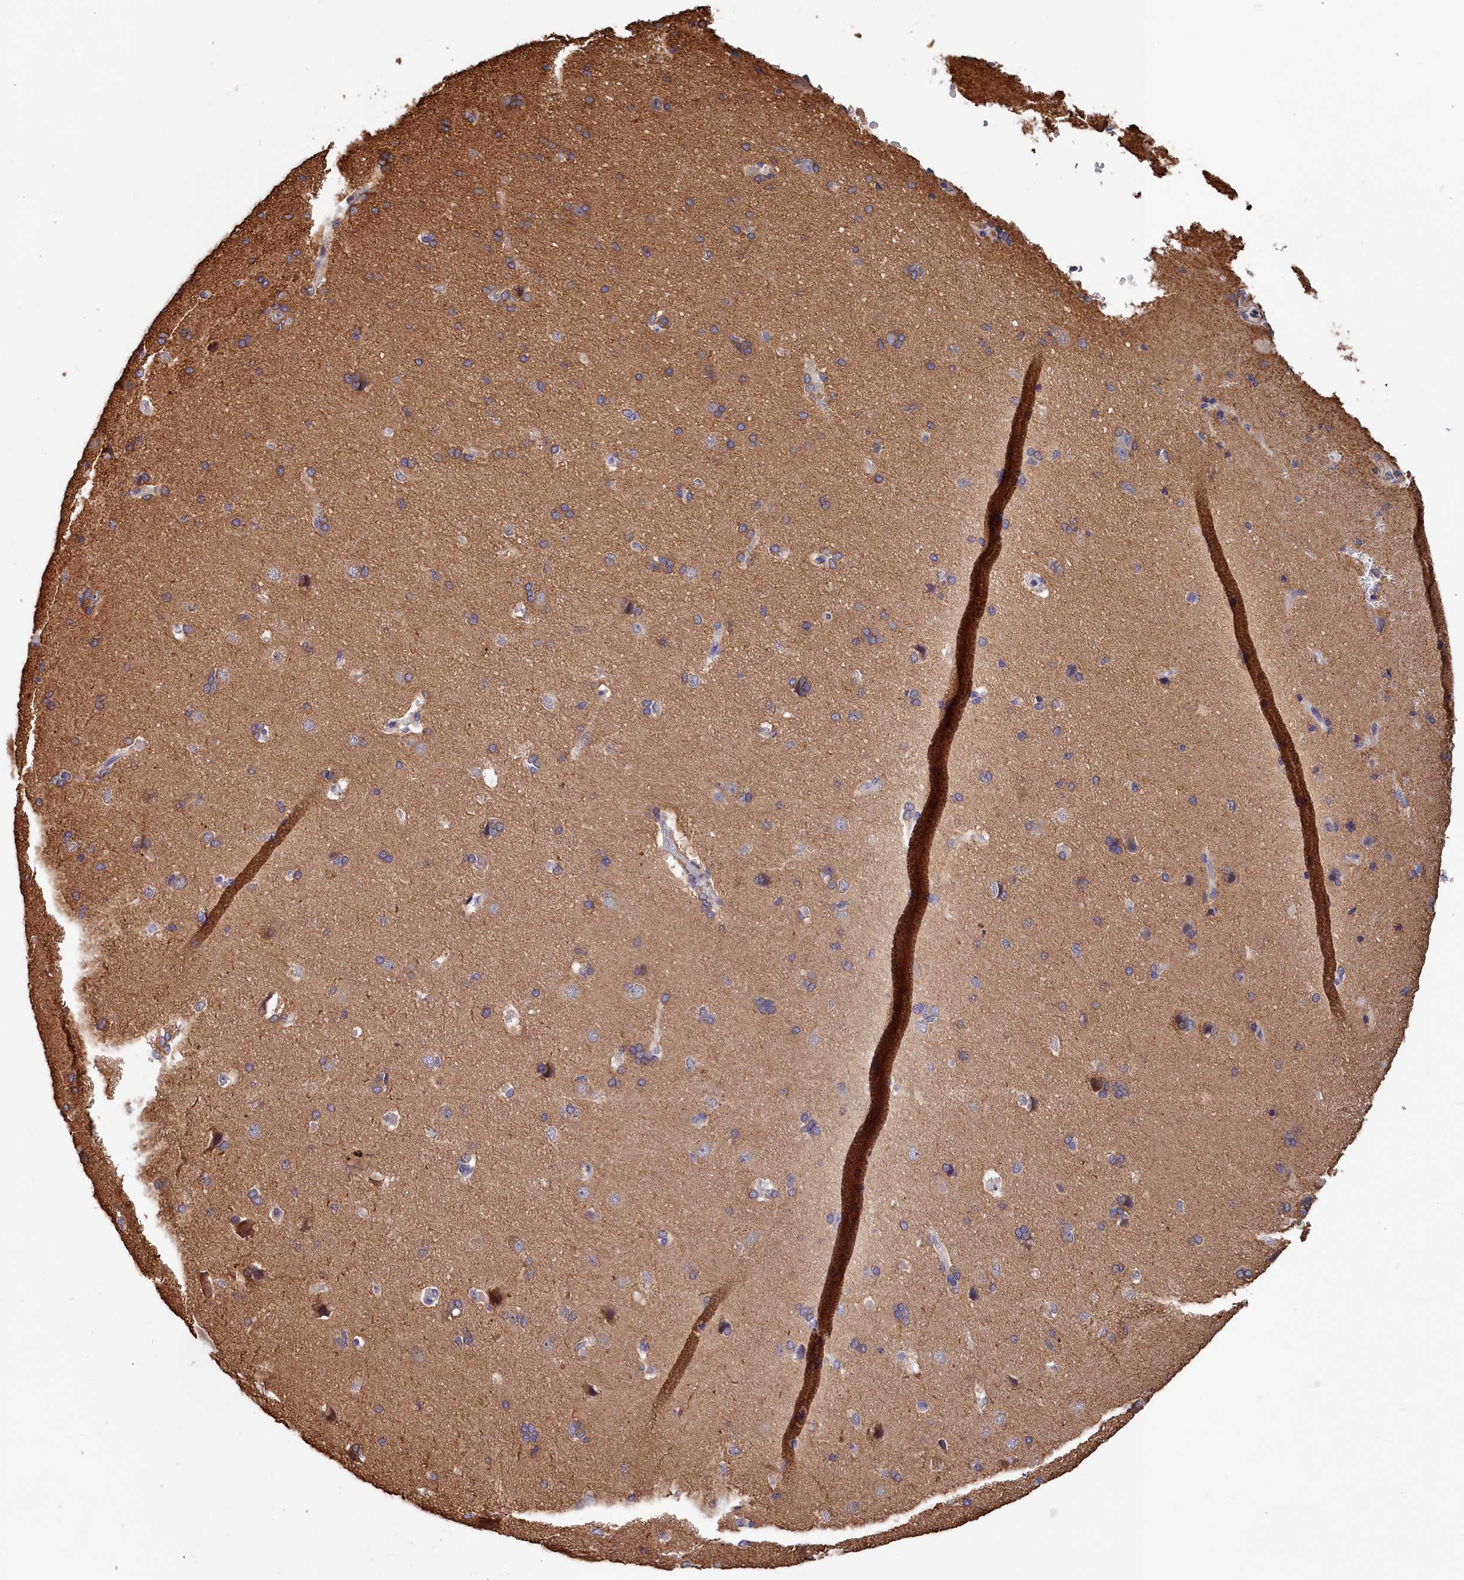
{"staining": {"intensity": "weak", "quantity": "25%-75%", "location": "cytoplasmic/membranous"}, "tissue": "cerebral cortex", "cell_type": "Endothelial cells", "image_type": "normal", "snomed": [{"axis": "morphology", "description": "Normal tissue, NOS"}, {"axis": "topography", "description": "Cerebral cortex"}], "caption": "Immunohistochemistry (IHC) (DAB) staining of unremarkable human cerebral cortex exhibits weak cytoplasmic/membranous protein expression in approximately 25%-75% of endothelial cells. (Brightfield microscopy of DAB IHC at high magnification).", "gene": "TMEM116", "patient": {"sex": "male", "age": 62}}